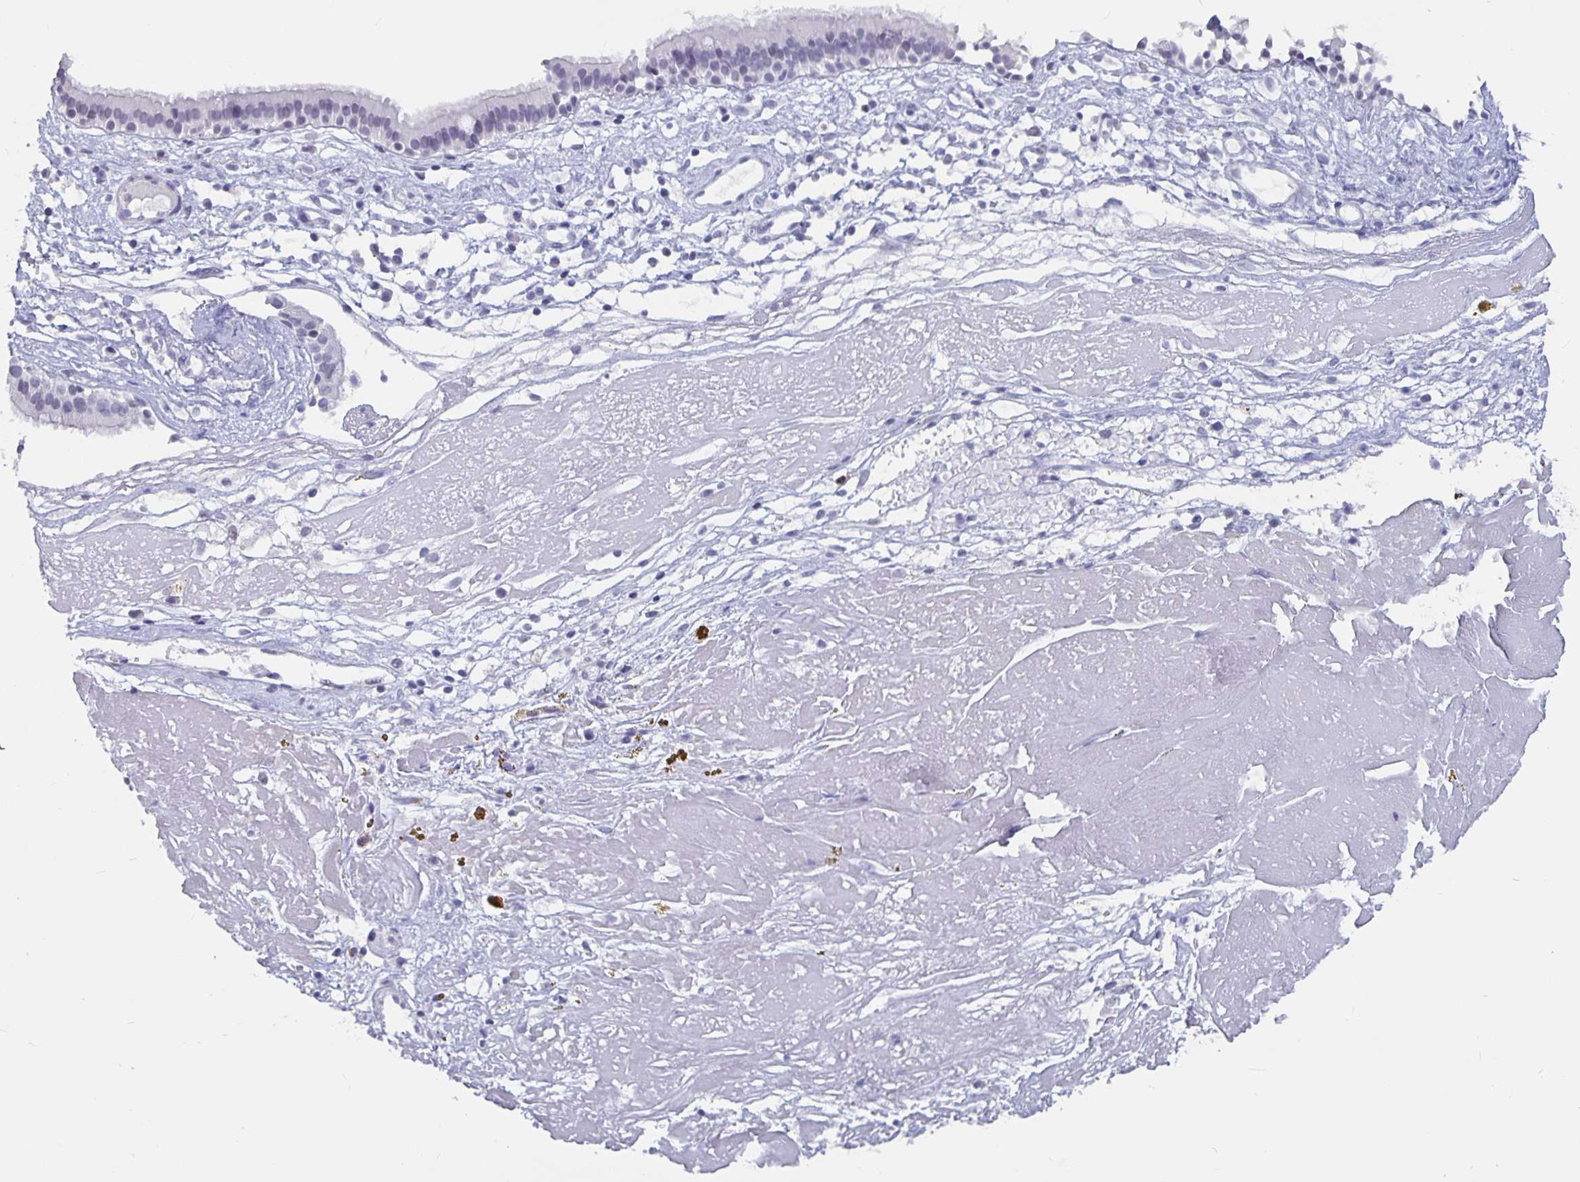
{"staining": {"intensity": "negative", "quantity": "none", "location": "none"}, "tissue": "nasopharynx", "cell_type": "Respiratory epithelial cells", "image_type": "normal", "snomed": [{"axis": "morphology", "description": "Normal tissue, NOS"}, {"axis": "topography", "description": "Nasopharynx"}], "caption": "This micrograph is of unremarkable nasopharynx stained with immunohistochemistry (IHC) to label a protein in brown with the nuclei are counter-stained blue. There is no positivity in respiratory epithelial cells.", "gene": "OLIG2", "patient": {"sex": "male", "age": 24}}